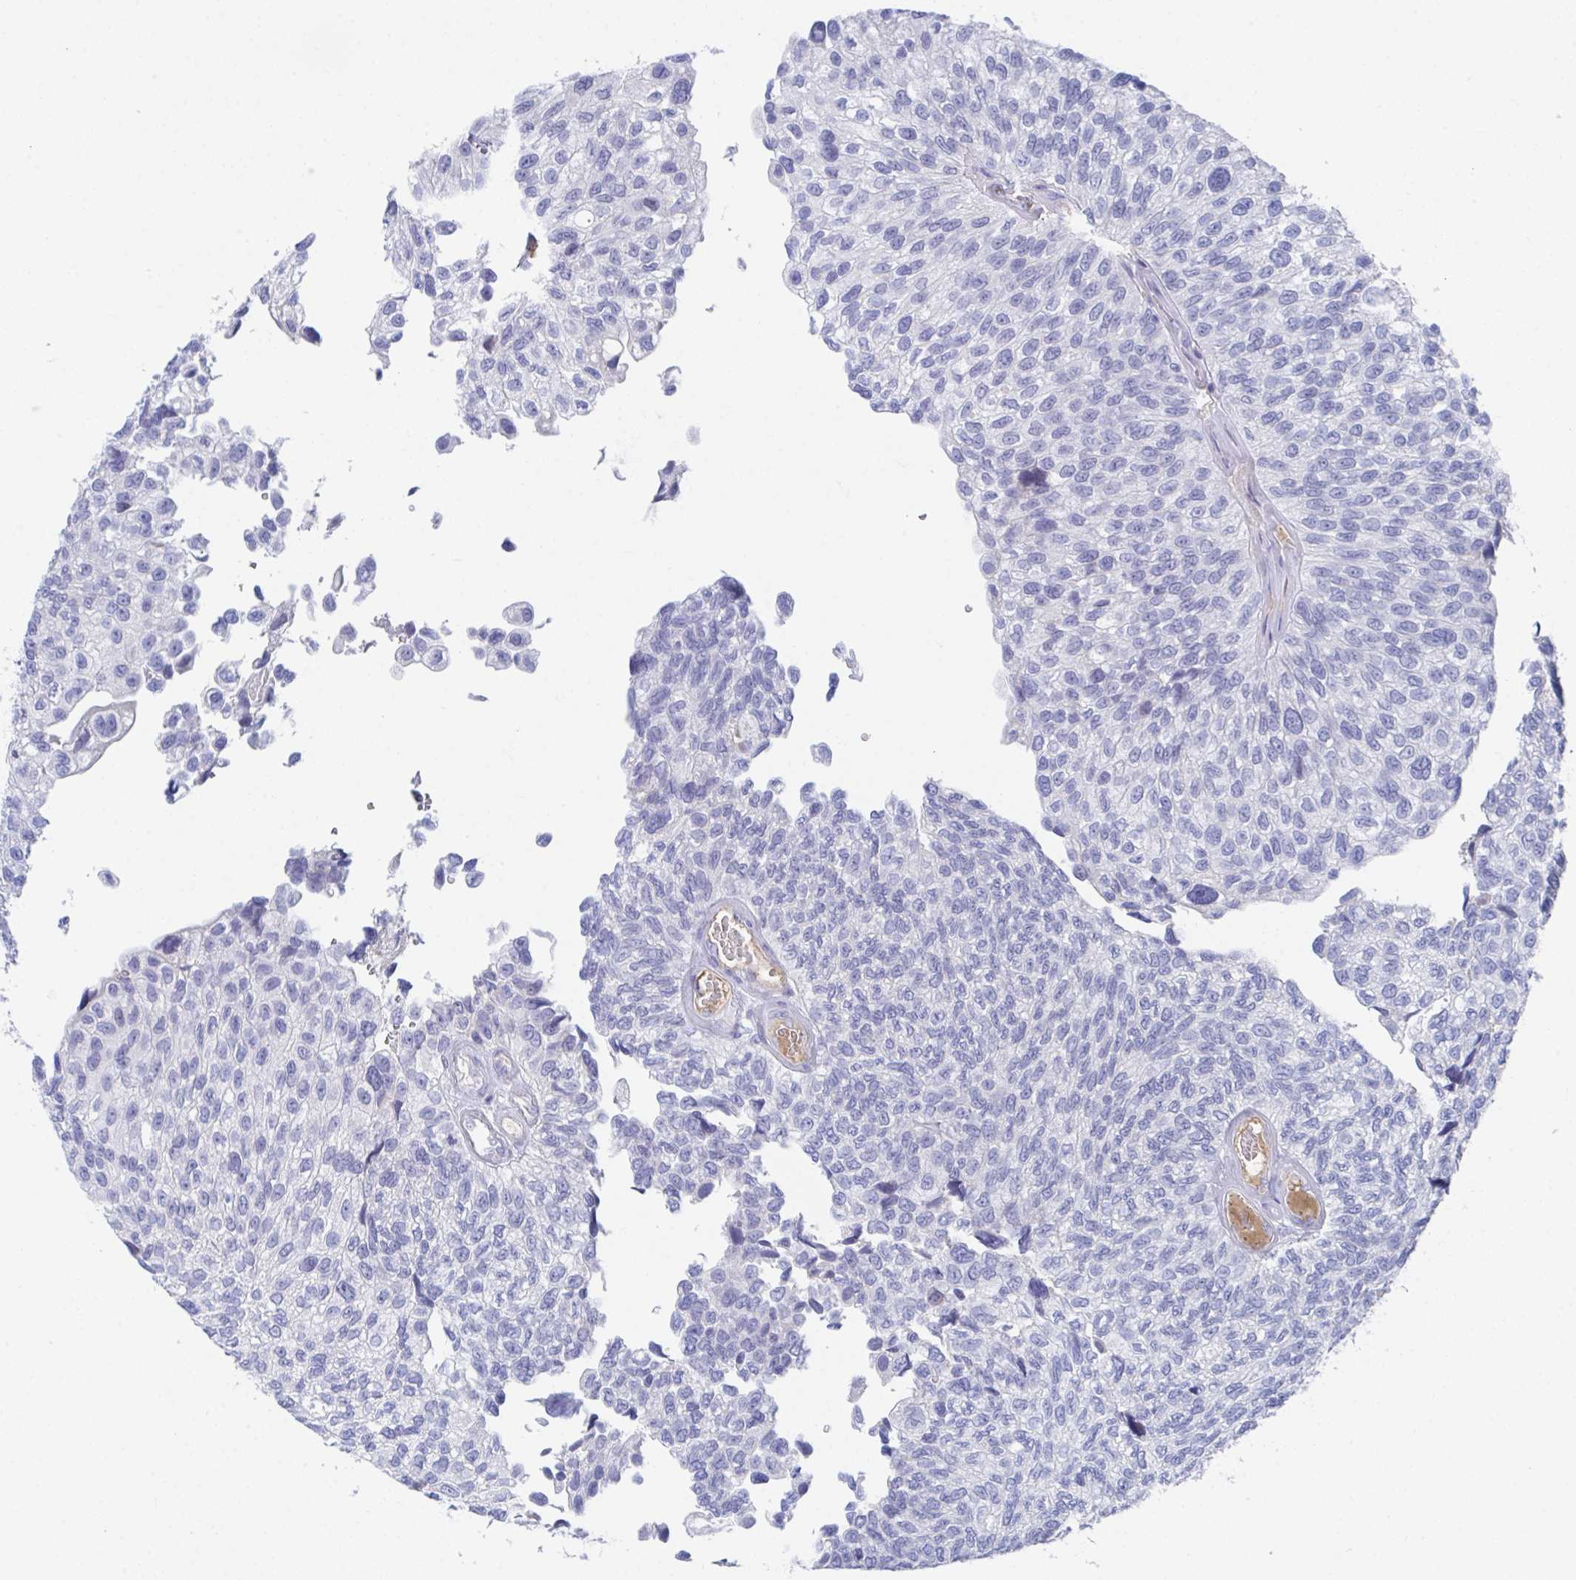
{"staining": {"intensity": "negative", "quantity": "none", "location": "none"}, "tissue": "urothelial cancer", "cell_type": "Tumor cells", "image_type": "cancer", "snomed": [{"axis": "morphology", "description": "Urothelial carcinoma, NOS"}, {"axis": "topography", "description": "Urinary bladder"}], "caption": "IHC photomicrograph of urothelial cancer stained for a protein (brown), which reveals no positivity in tumor cells.", "gene": "TNFAIP6", "patient": {"sex": "male", "age": 87}}